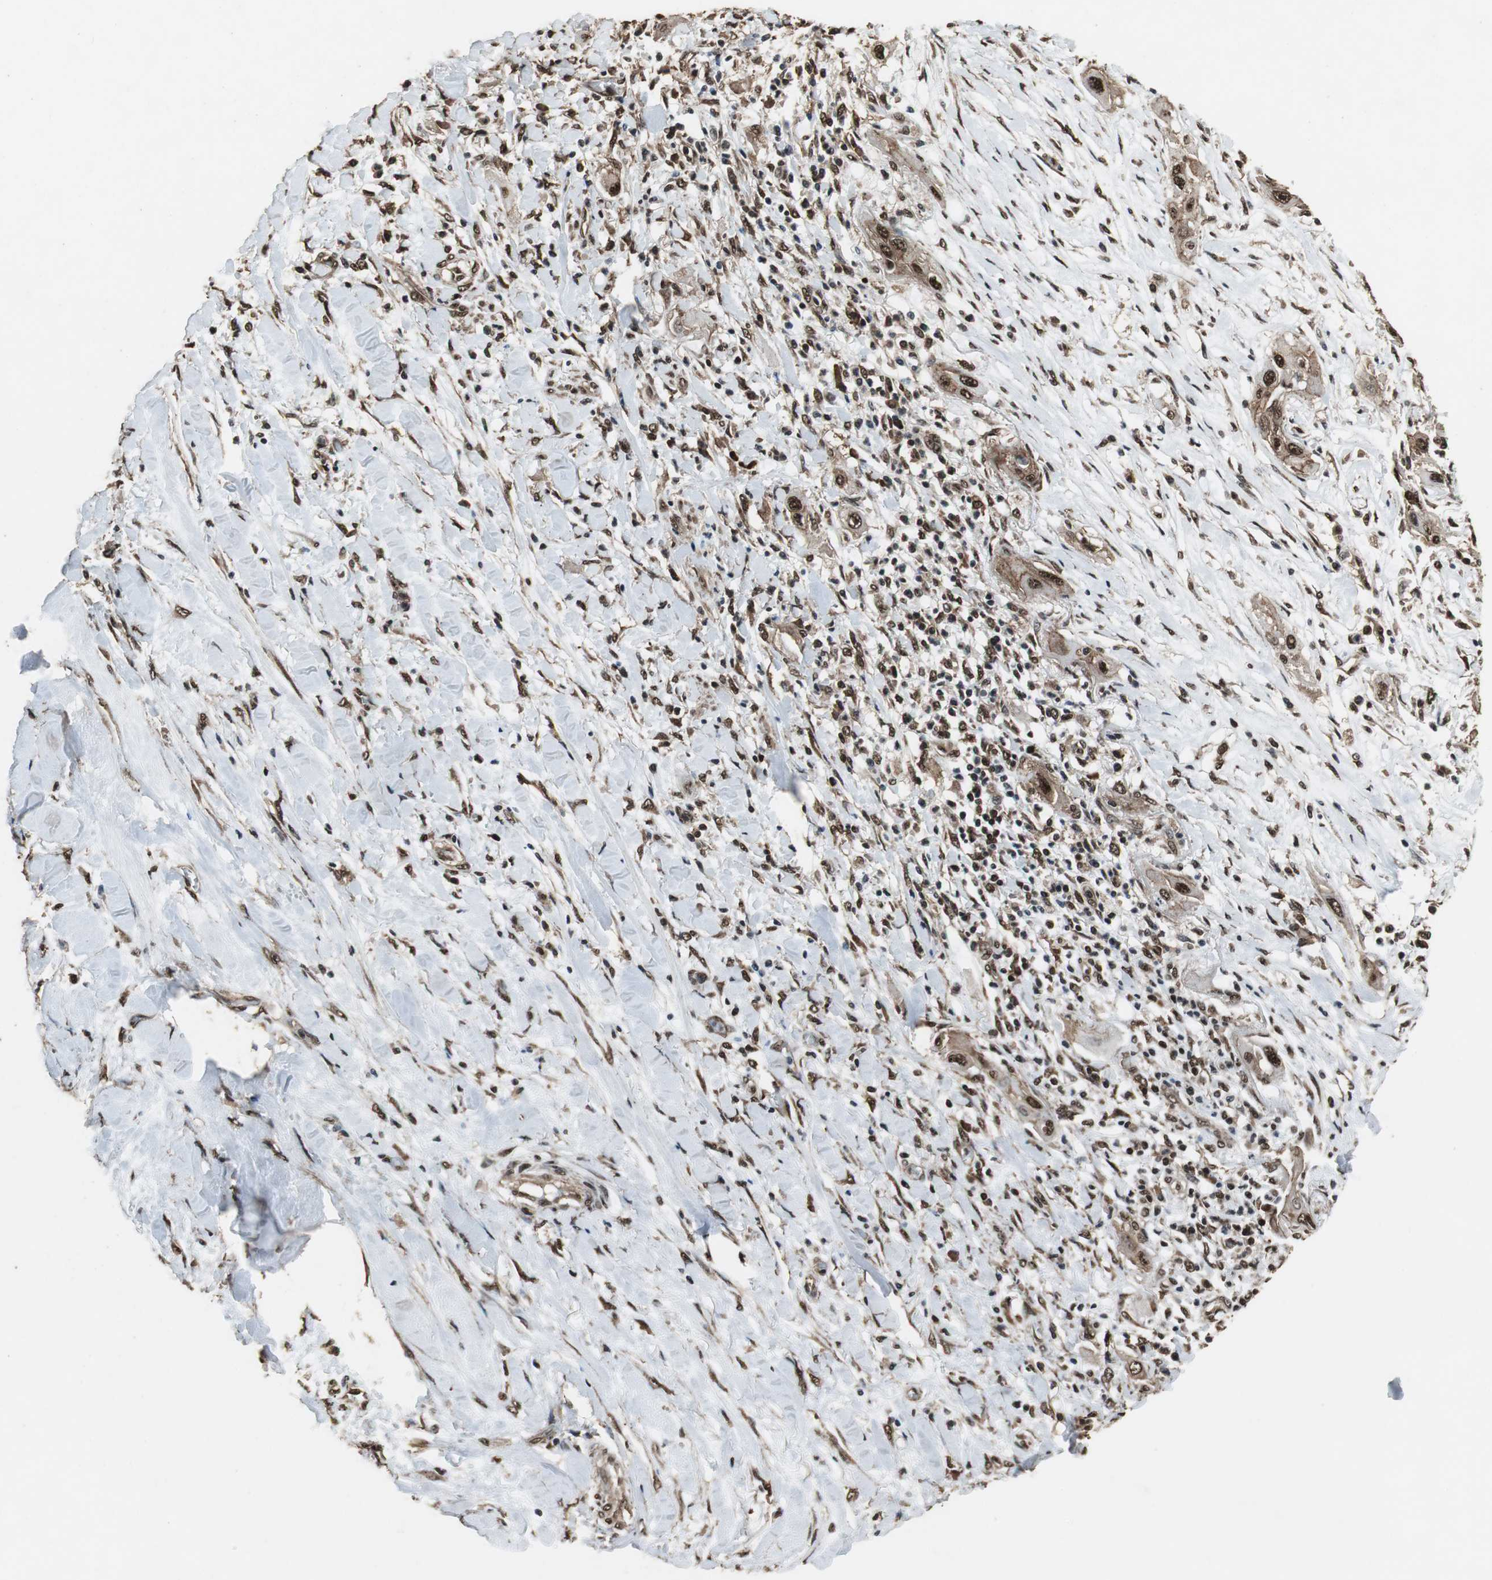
{"staining": {"intensity": "strong", "quantity": ">75%", "location": "cytoplasmic/membranous,nuclear"}, "tissue": "lung cancer", "cell_type": "Tumor cells", "image_type": "cancer", "snomed": [{"axis": "morphology", "description": "Squamous cell carcinoma, NOS"}, {"axis": "topography", "description": "Lung"}], "caption": "An IHC photomicrograph of neoplastic tissue is shown. Protein staining in brown labels strong cytoplasmic/membranous and nuclear positivity in lung cancer within tumor cells.", "gene": "ZNF18", "patient": {"sex": "female", "age": 47}}